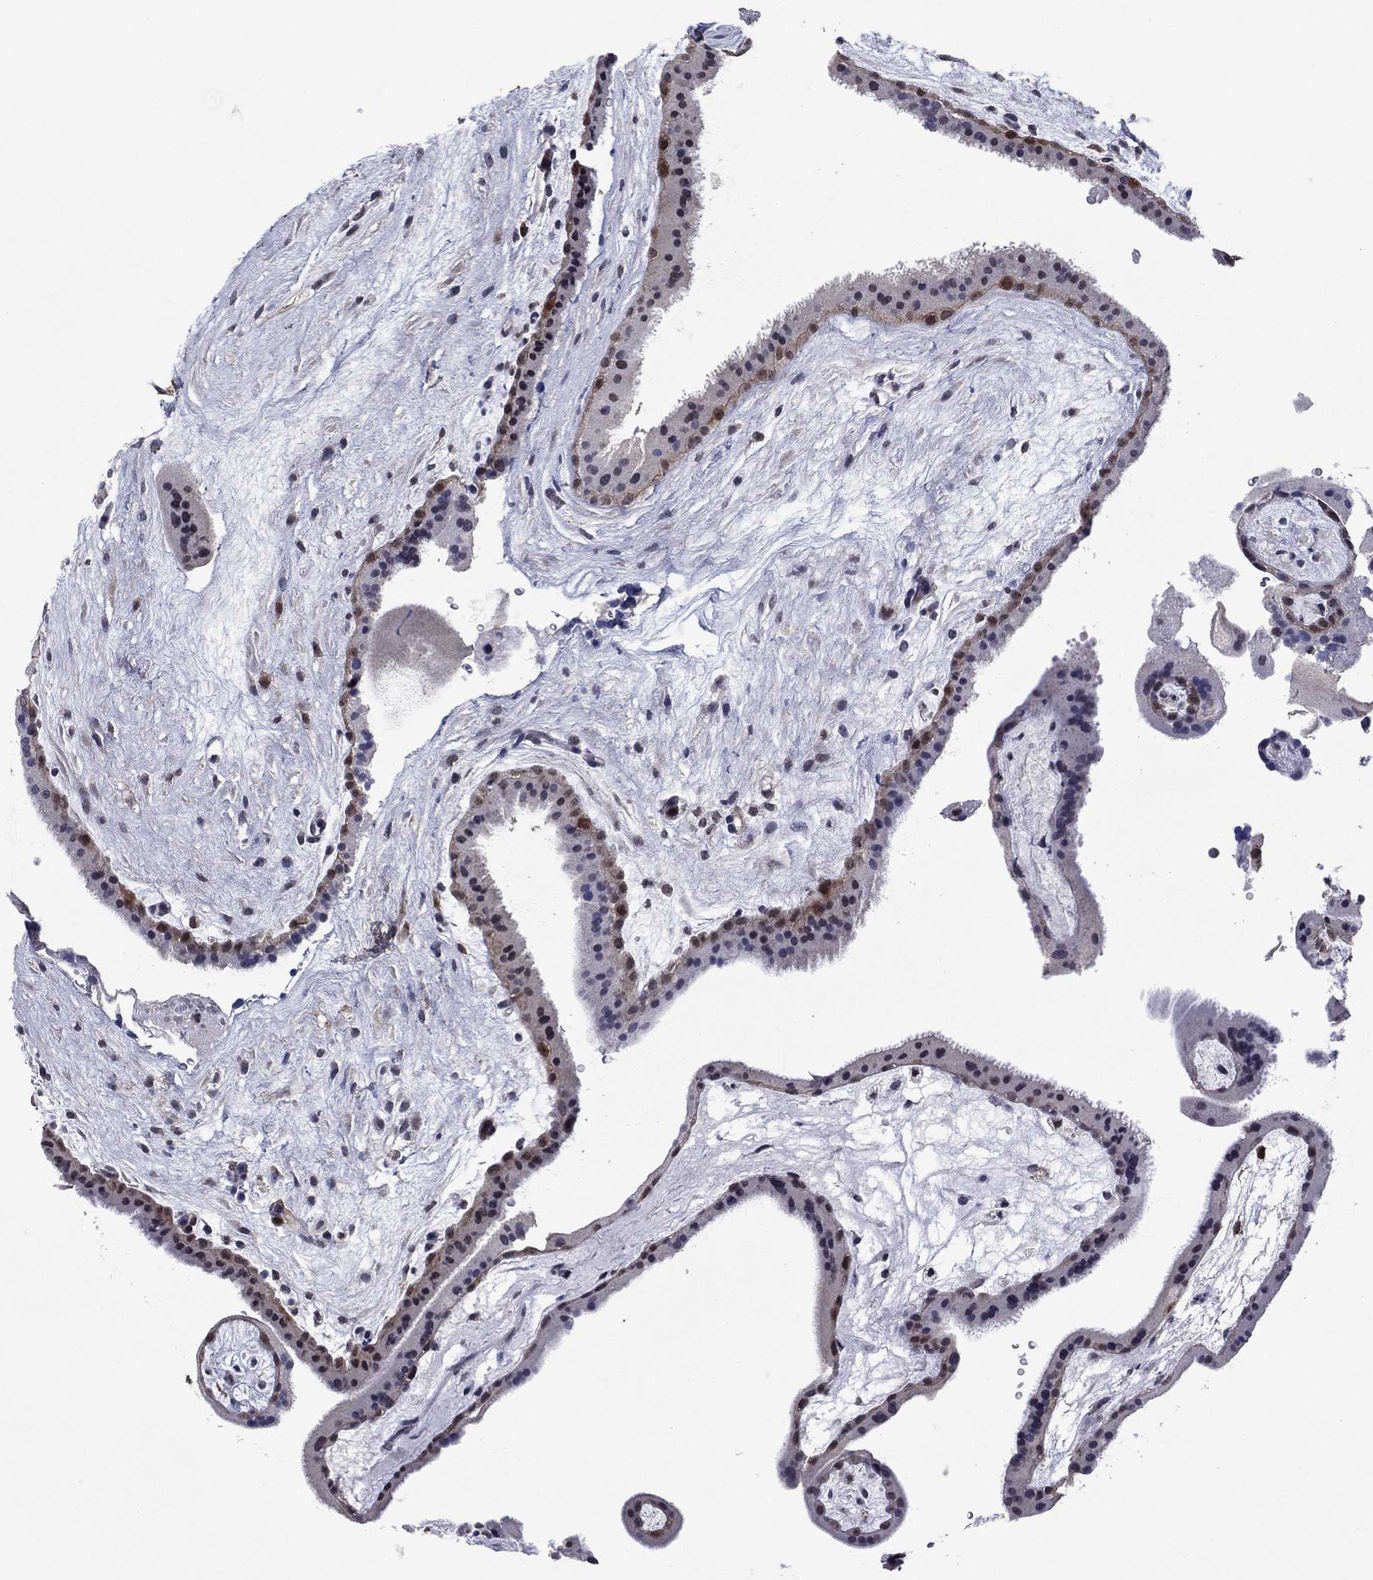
{"staining": {"intensity": "moderate", "quantity": "<25%", "location": "nuclear"}, "tissue": "placenta", "cell_type": "Decidual cells", "image_type": "normal", "snomed": [{"axis": "morphology", "description": "Normal tissue, NOS"}, {"axis": "topography", "description": "Placenta"}], "caption": "Decidual cells exhibit moderate nuclear staining in about <25% of cells in unremarkable placenta. The staining was performed using DAB to visualize the protein expression in brown, while the nuclei were stained in blue with hematoxylin (Magnification: 20x).", "gene": "TYMS", "patient": {"sex": "female", "age": 19}}